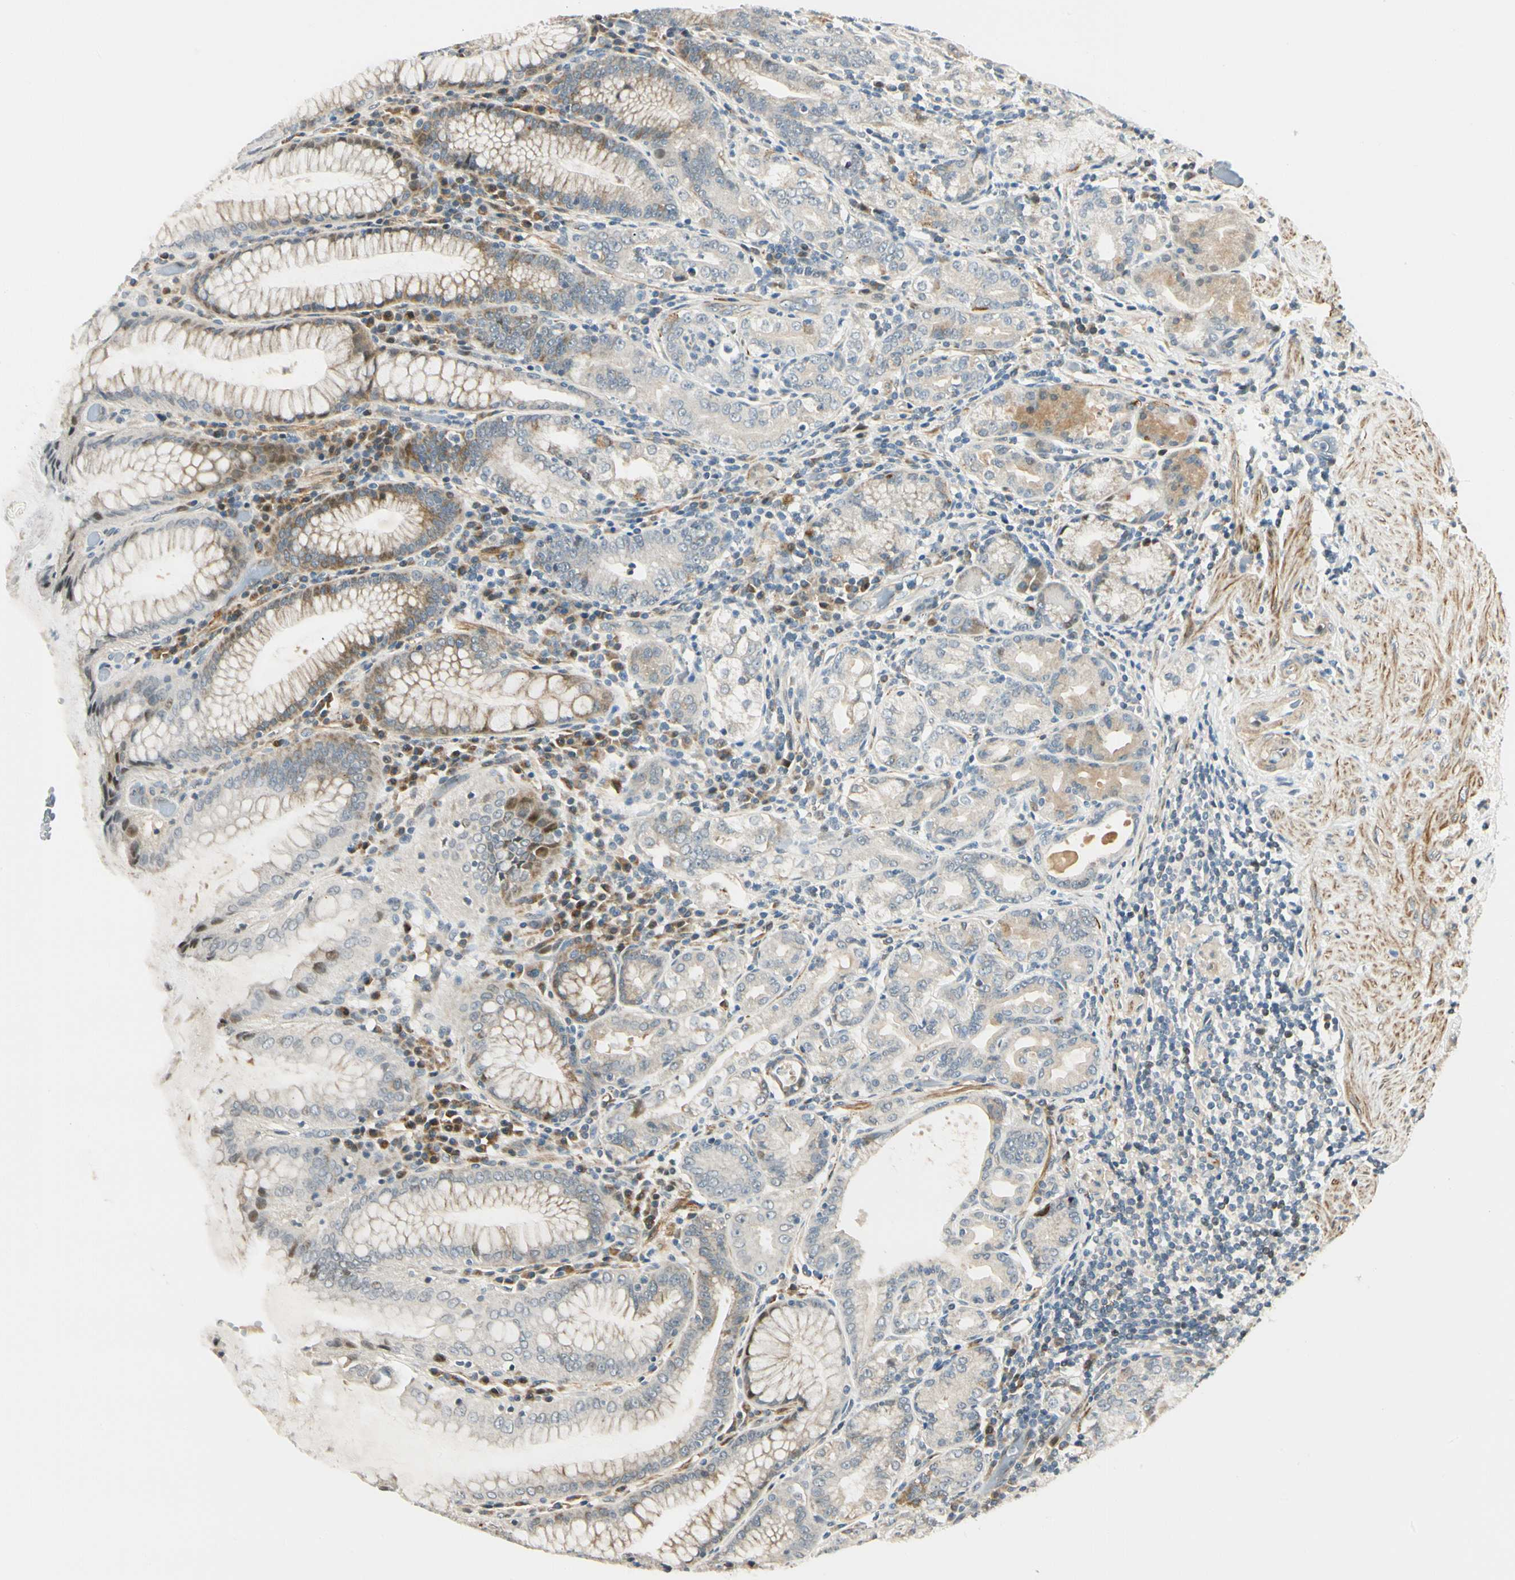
{"staining": {"intensity": "moderate", "quantity": "25%-75%", "location": "cytoplasmic/membranous"}, "tissue": "stomach", "cell_type": "Glandular cells", "image_type": "normal", "snomed": [{"axis": "morphology", "description": "Normal tissue, NOS"}, {"axis": "topography", "description": "Stomach, lower"}], "caption": "Protein staining of unremarkable stomach exhibits moderate cytoplasmic/membranous expression in about 25%-75% of glandular cells. (Brightfield microscopy of DAB IHC at high magnification).", "gene": "P4HA3", "patient": {"sex": "female", "age": 76}}